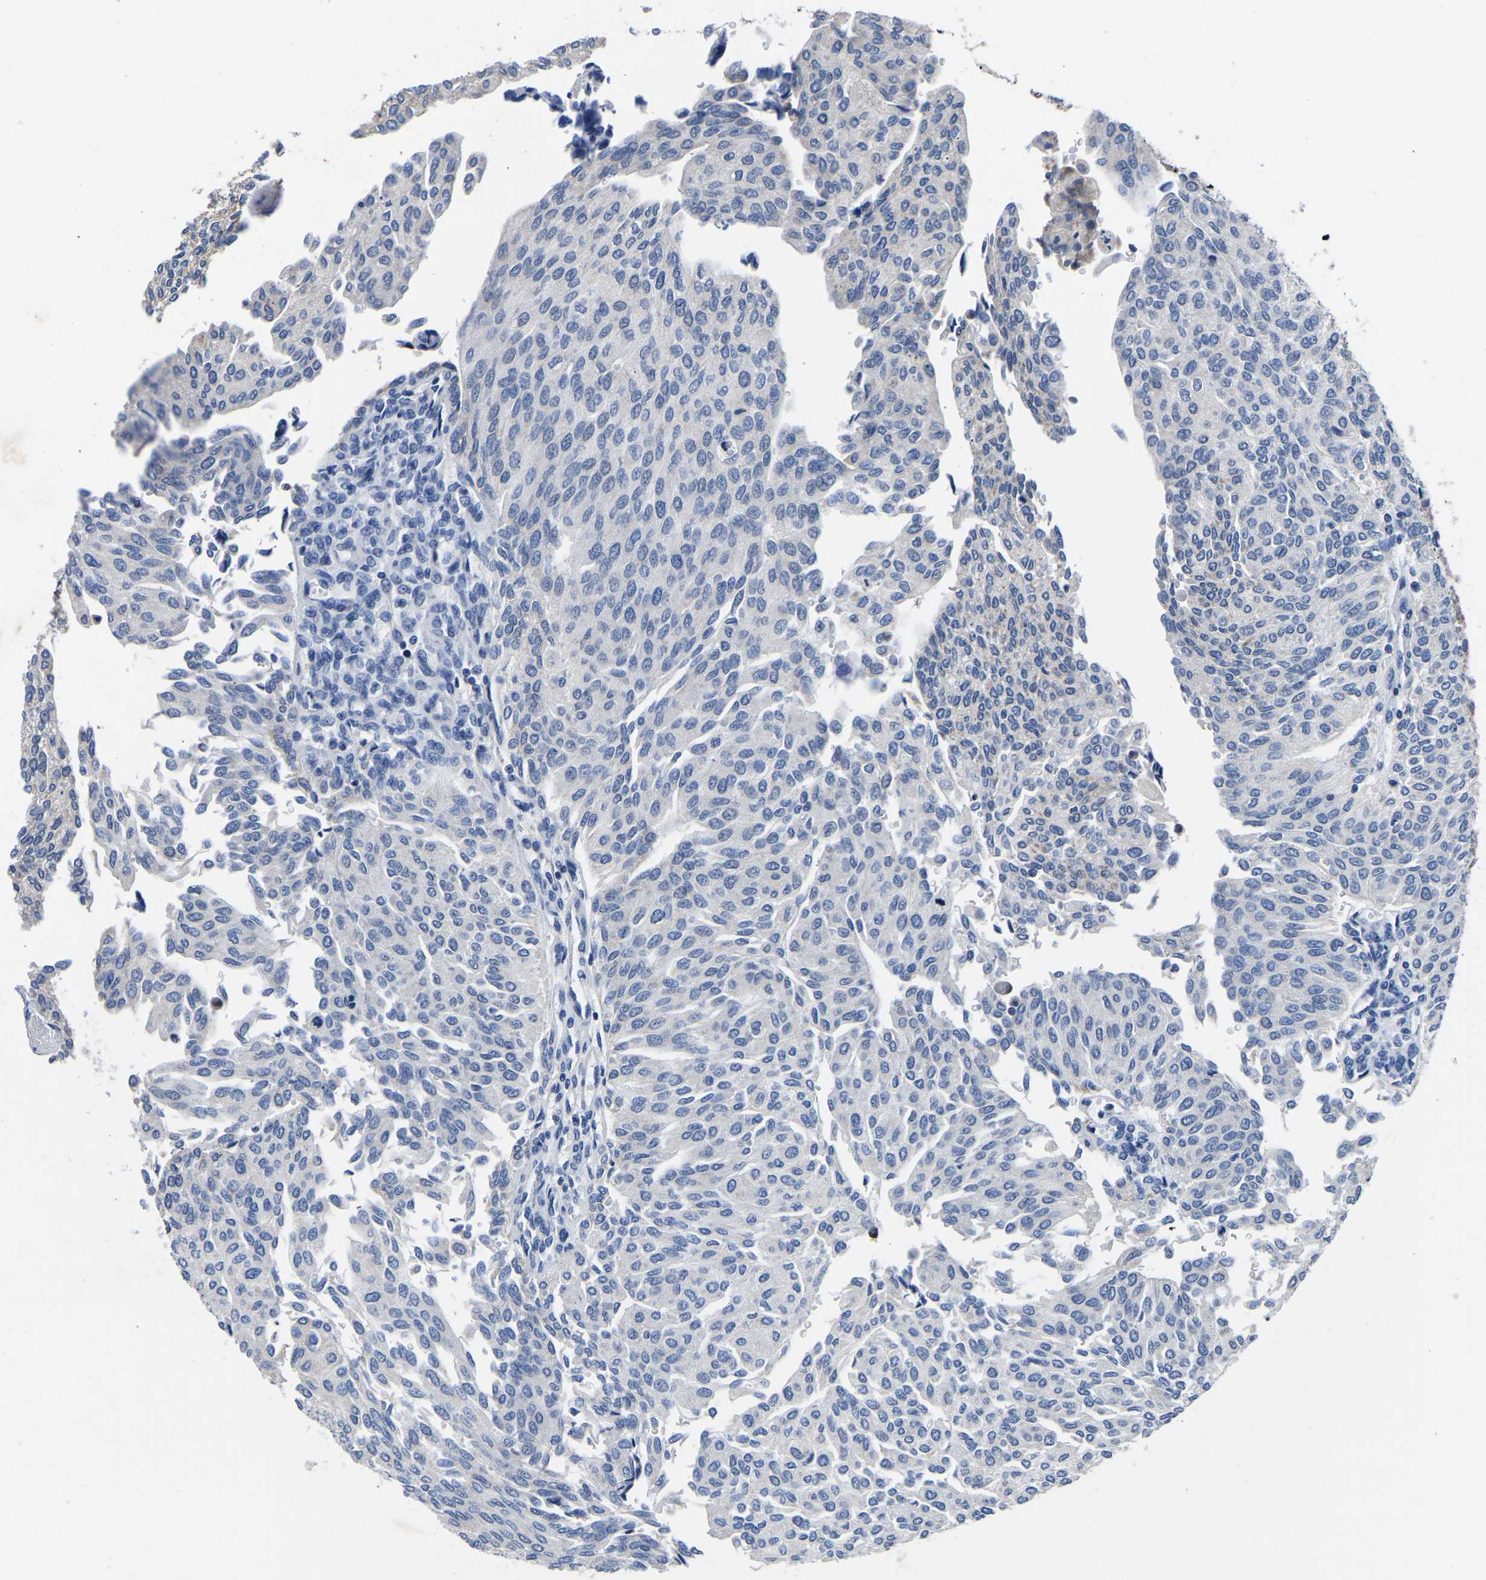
{"staining": {"intensity": "negative", "quantity": "none", "location": "none"}, "tissue": "urothelial cancer", "cell_type": "Tumor cells", "image_type": "cancer", "snomed": [{"axis": "morphology", "description": "Urothelial carcinoma, Low grade"}, {"axis": "topography", "description": "Urinary bladder"}], "caption": "Low-grade urothelial carcinoma was stained to show a protein in brown. There is no significant expression in tumor cells.", "gene": "FGD5", "patient": {"sex": "female", "age": 79}}